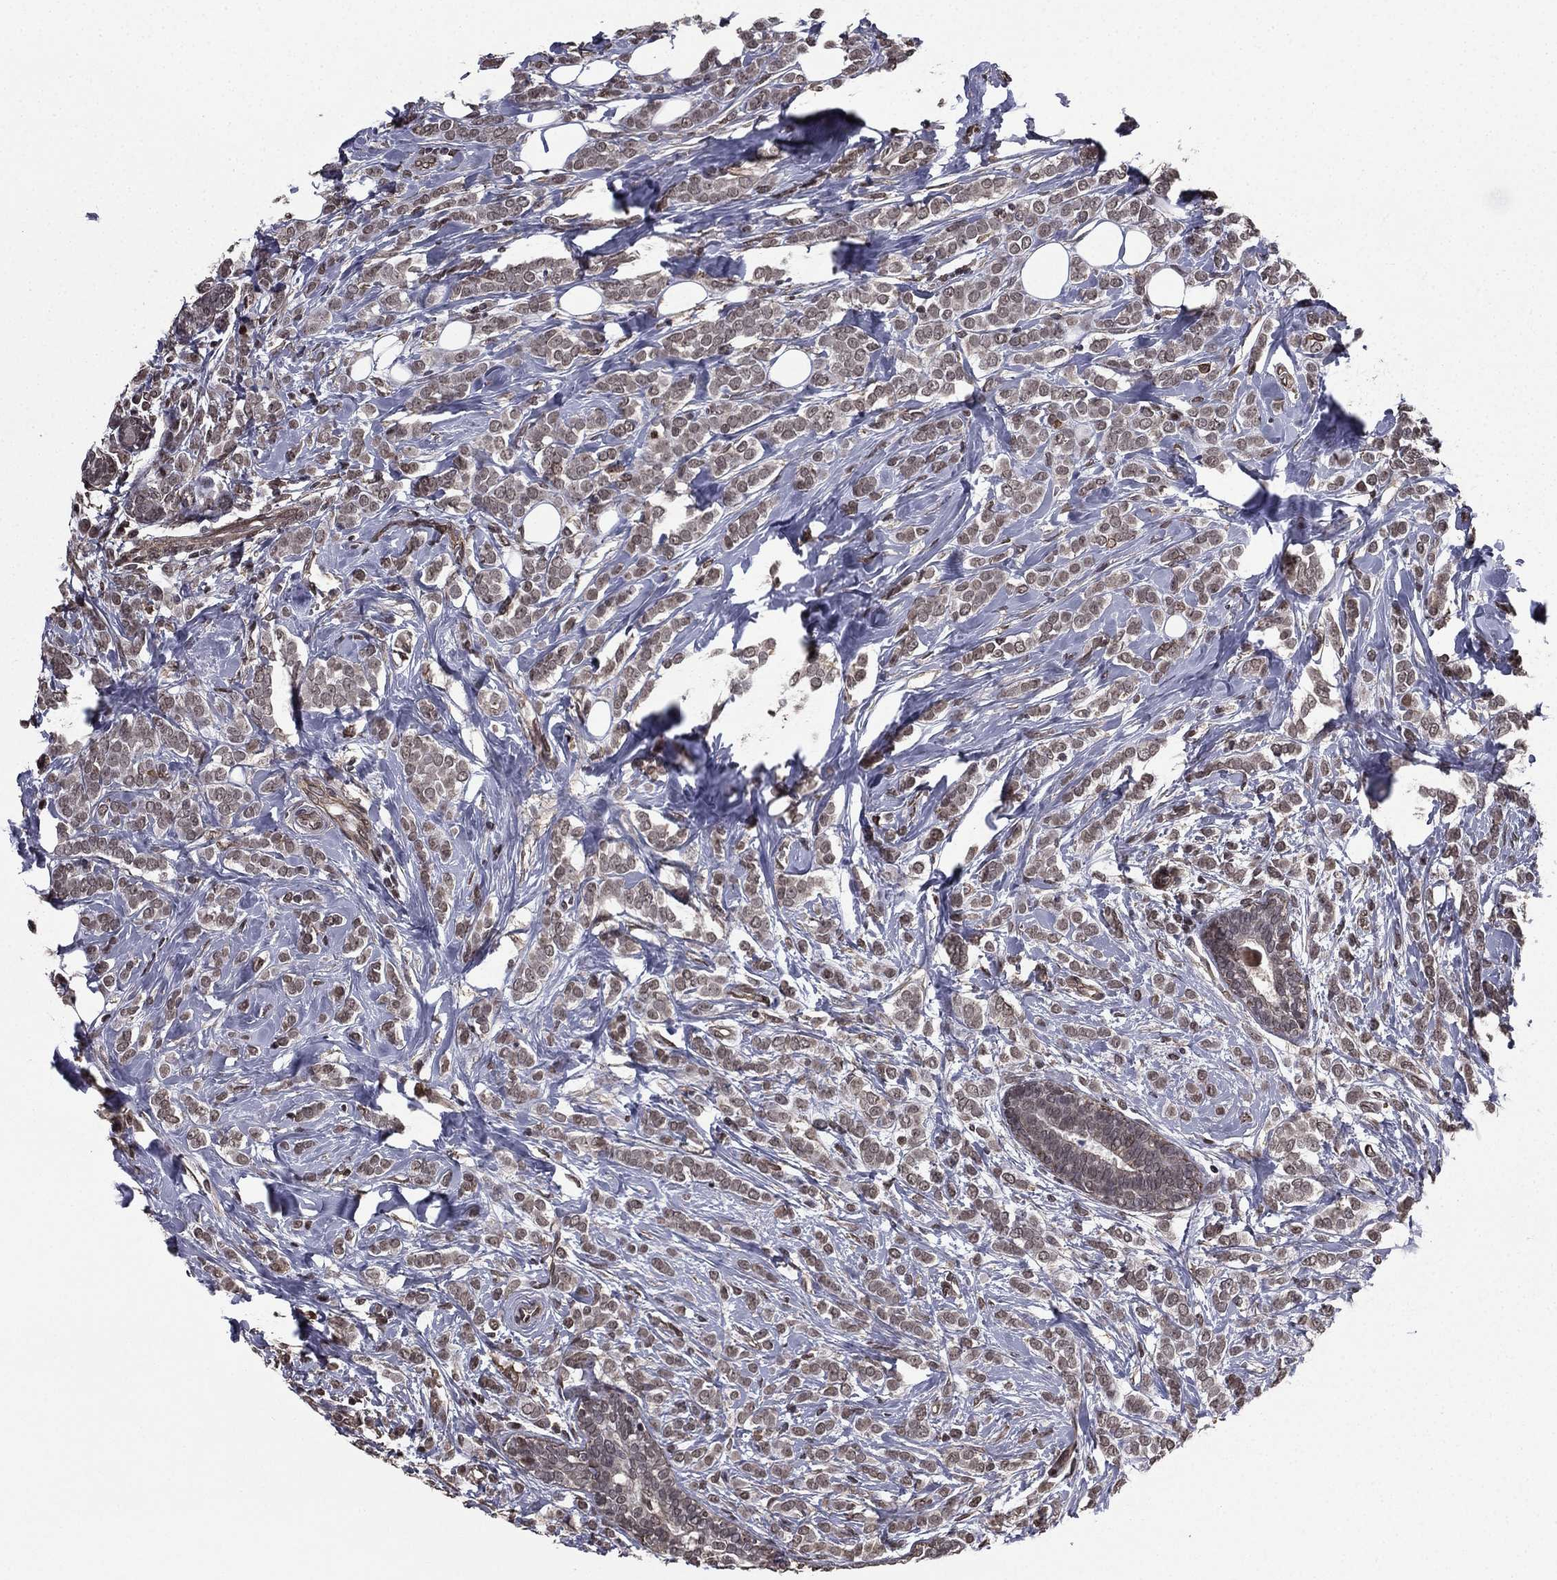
{"staining": {"intensity": "weak", "quantity": ">75%", "location": "cytoplasmic/membranous,nuclear"}, "tissue": "breast cancer", "cell_type": "Tumor cells", "image_type": "cancer", "snomed": [{"axis": "morphology", "description": "Lobular carcinoma"}, {"axis": "topography", "description": "Breast"}], "caption": "The photomicrograph demonstrates immunohistochemical staining of breast lobular carcinoma. There is weak cytoplasmic/membranous and nuclear expression is appreciated in about >75% of tumor cells.", "gene": "RARB", "patient": {"sex": "female", "age": 49}}